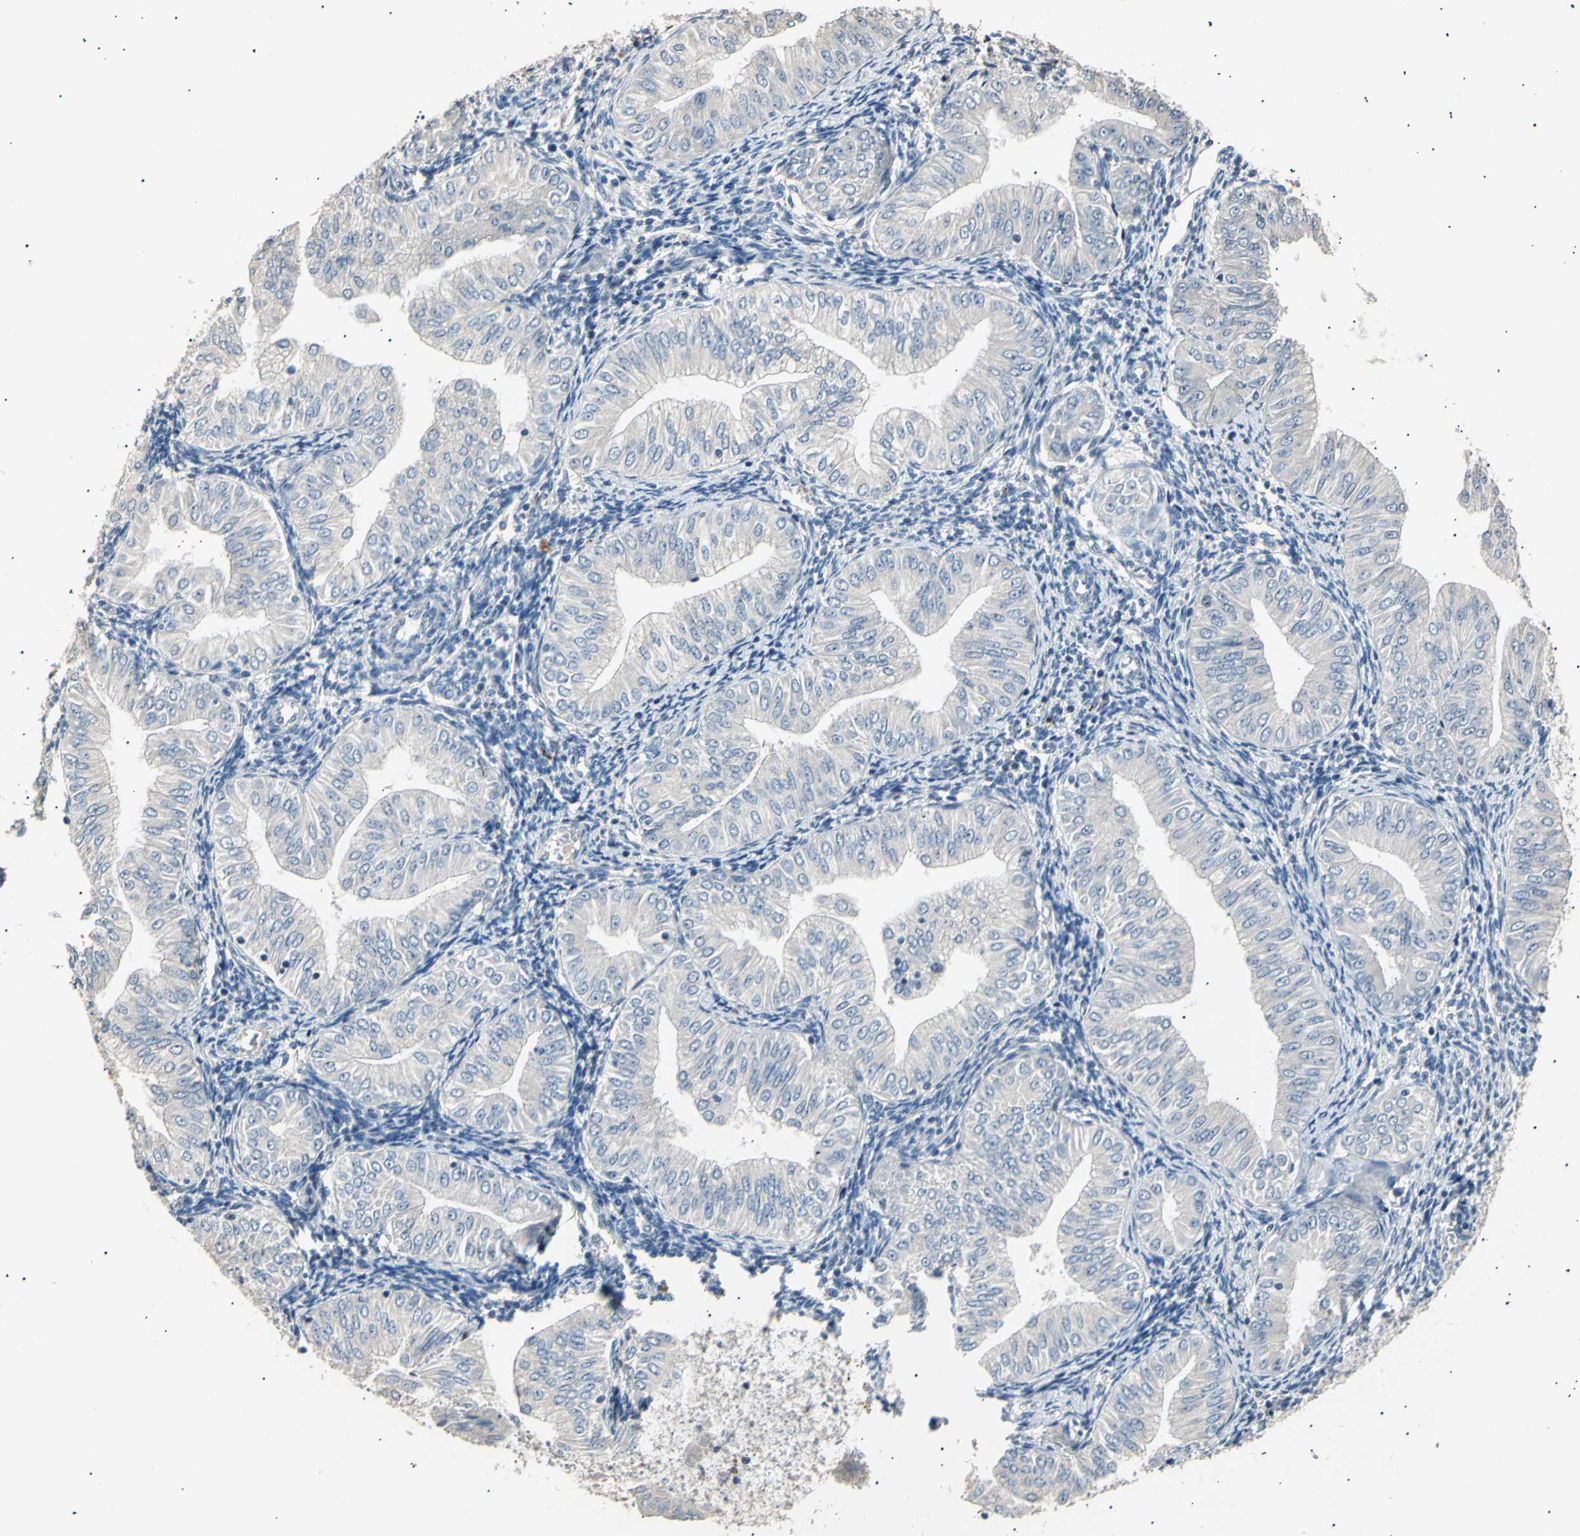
{"staining": {"intensity": "negative", "quantity": "none", "location": "none"}, "tissue": "endometrial cancer", "cell_type": "Tumor cells", "image_type": "cancer", "snomed": [{"axis": "morphology", "description": "Normal tissue, NOS"}, {"axis": "morphology", "description": "Adenocarcinoma, NOS"}, {"axis": "topography", "description": "Endometrium"}], "caption": "A histopathology image of endometrial cancer (adenocarcinoma) stained for a protein shows no brown staining in tumor cells.", "gene": "LDLR", "patient": {"sex": "female", "age": 53}}